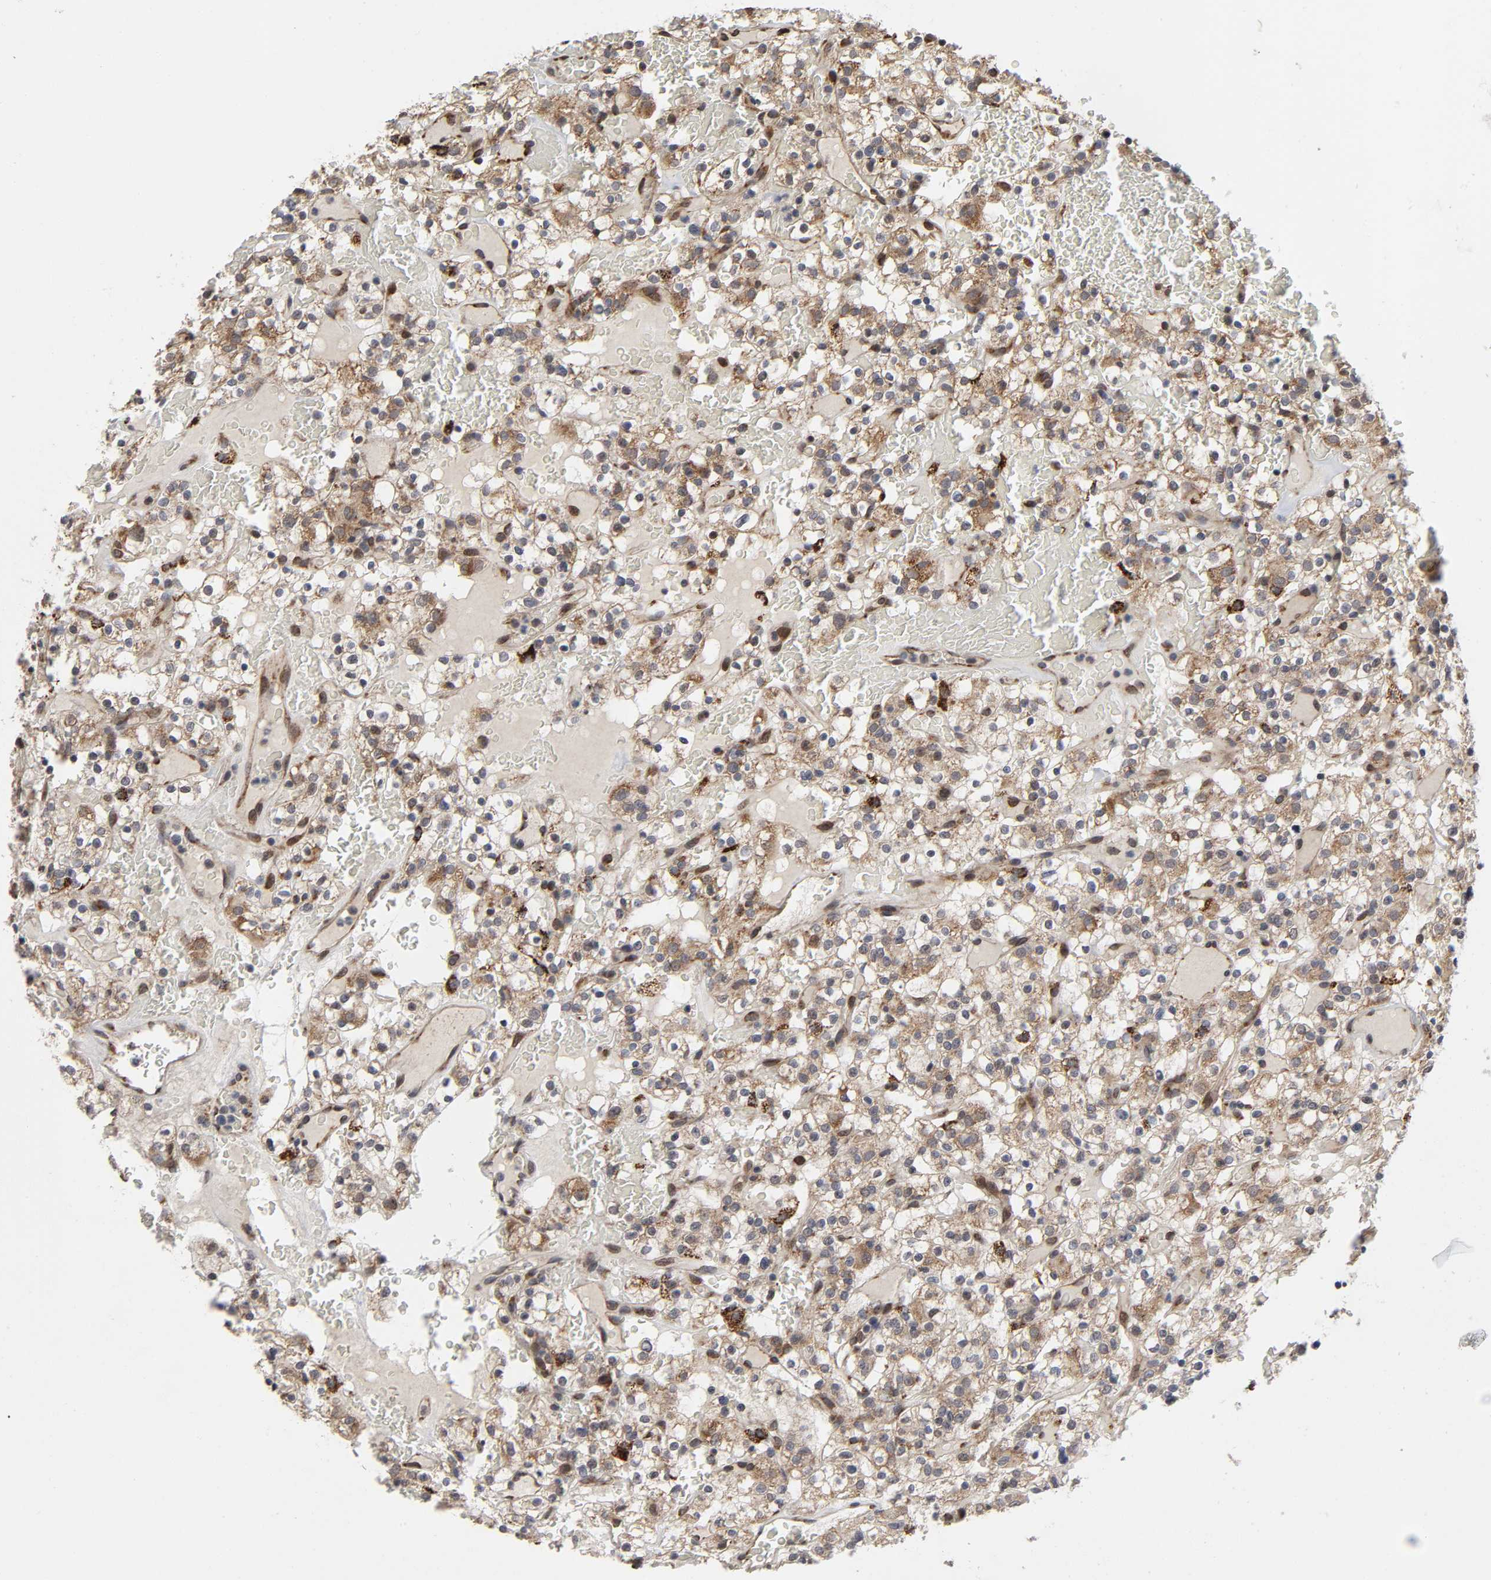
{"staining": {"intensity": "moderate", "quantity": ">75%", "location": "cytoplasmic/membranous"}, "tissue": "renal cancer", "cell_type": "Tumor cells", "image_type": "cancer", "snomed": [{"axis": "morphology", "description": "Normal tissue, NOS"}, {"axis": "morphology", "description": "Adenocarcinoma, NOS"}, {"axis": "topography", "description": "Kidney"}], "caption": "A micrograph of renal adenocarcinoma stained for a protein exhibits moderate cytoplasmic/membranous brown staining in tumor cells.", "gene": "SLC30A9", "patient": {"sex": "female", "age": 72}}